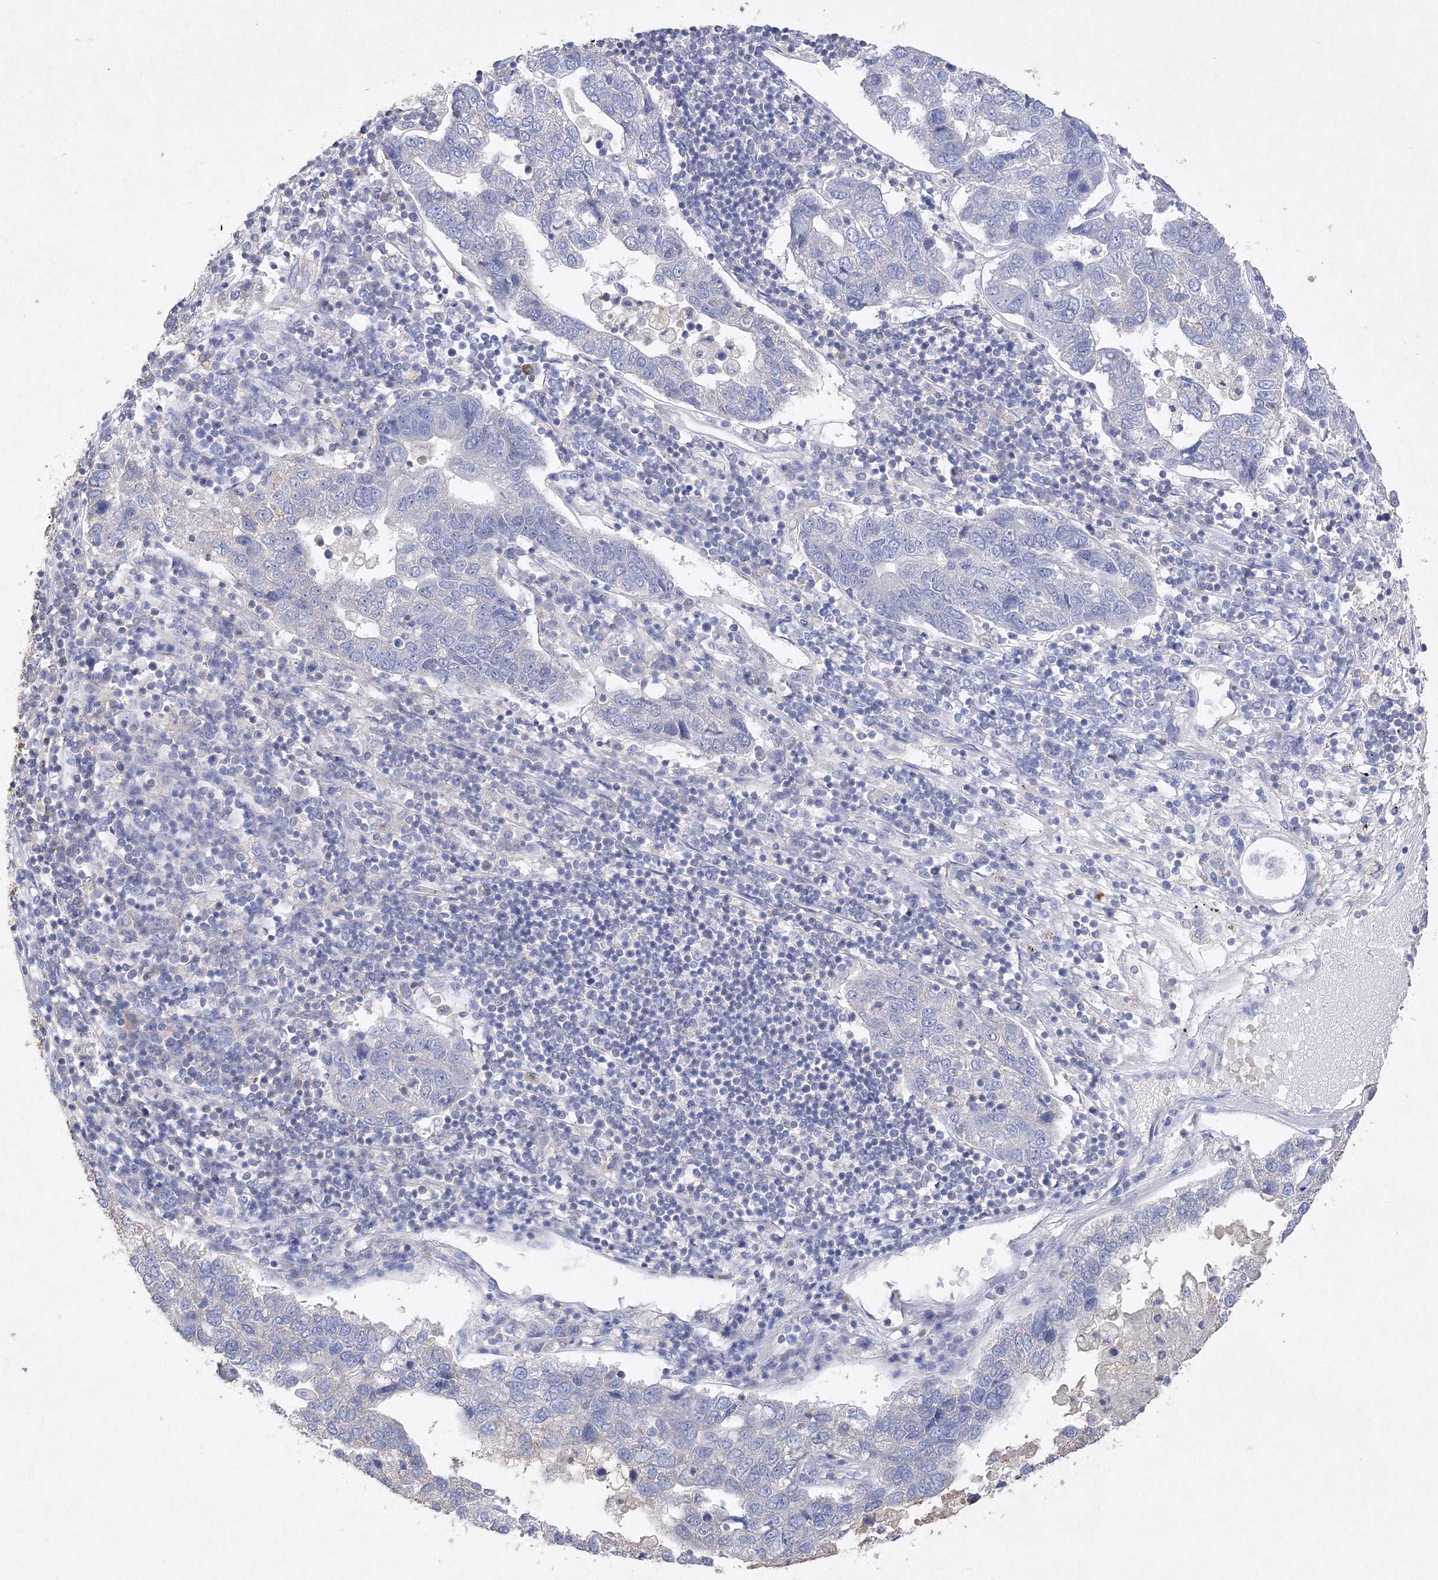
{"staining": {"intensity": "negative", "quantity": "none", "location": "none"}, "tissue": "pancreatic cancer", "cell_type": "Tumor cells", "image_type": "cancer", "snomed": [{"axis": "morphology", "description": "Adenocarcinoma, NOS"}, {"axis": "topography", "description": "Pancreas"}], "caption": "Adenocarcinoma (pancreatic) stained for a protein using immunohistochemistry (IHC) displays no staining tumor cells.", "gene": "GLS", "patient": {"sex": "female", "age": 61}}